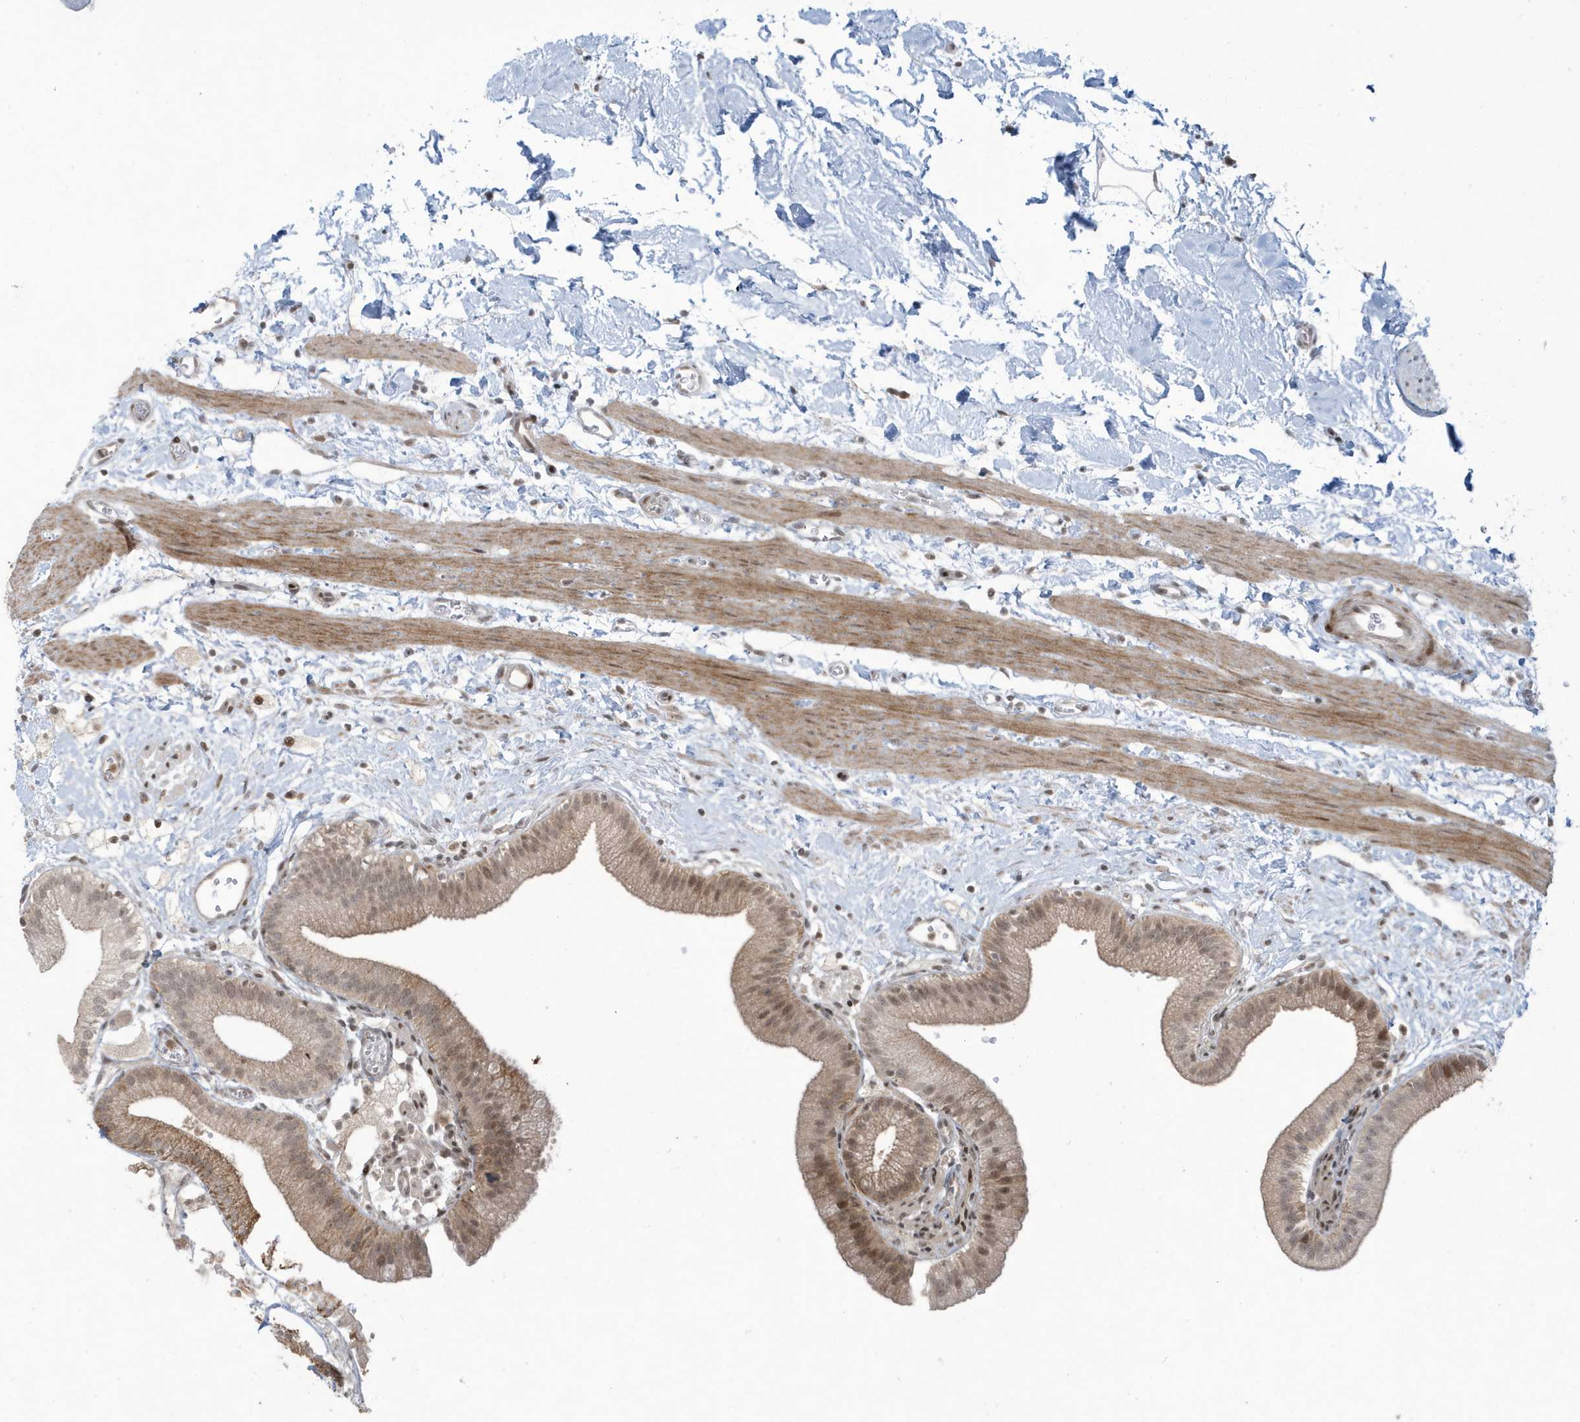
{"staining": {"intensity": "moderate", "quantity": ">75%", "location": "cytoplasmic/membranous,nuclear"}, "tissue": "gallbladder", "cell_type": "Glandular cells", "image_type": "normal", "snomed": [{"axis": "morphology", "description": "Normal tissue, NOS"}, {"axis": "topography", "description": "Gallbladder"}], "caption": "Immunohistochemistry (IHC) (DAB (3,3'-diaminobenzidine)) staining of normal human gallbladder exhibits moderate cytoplasmic/membranous,nuclear protein staining in approximately >75% of glandular cells.", "gene": "C1orf52", "patient": {"sex": "male", "age": 55}}